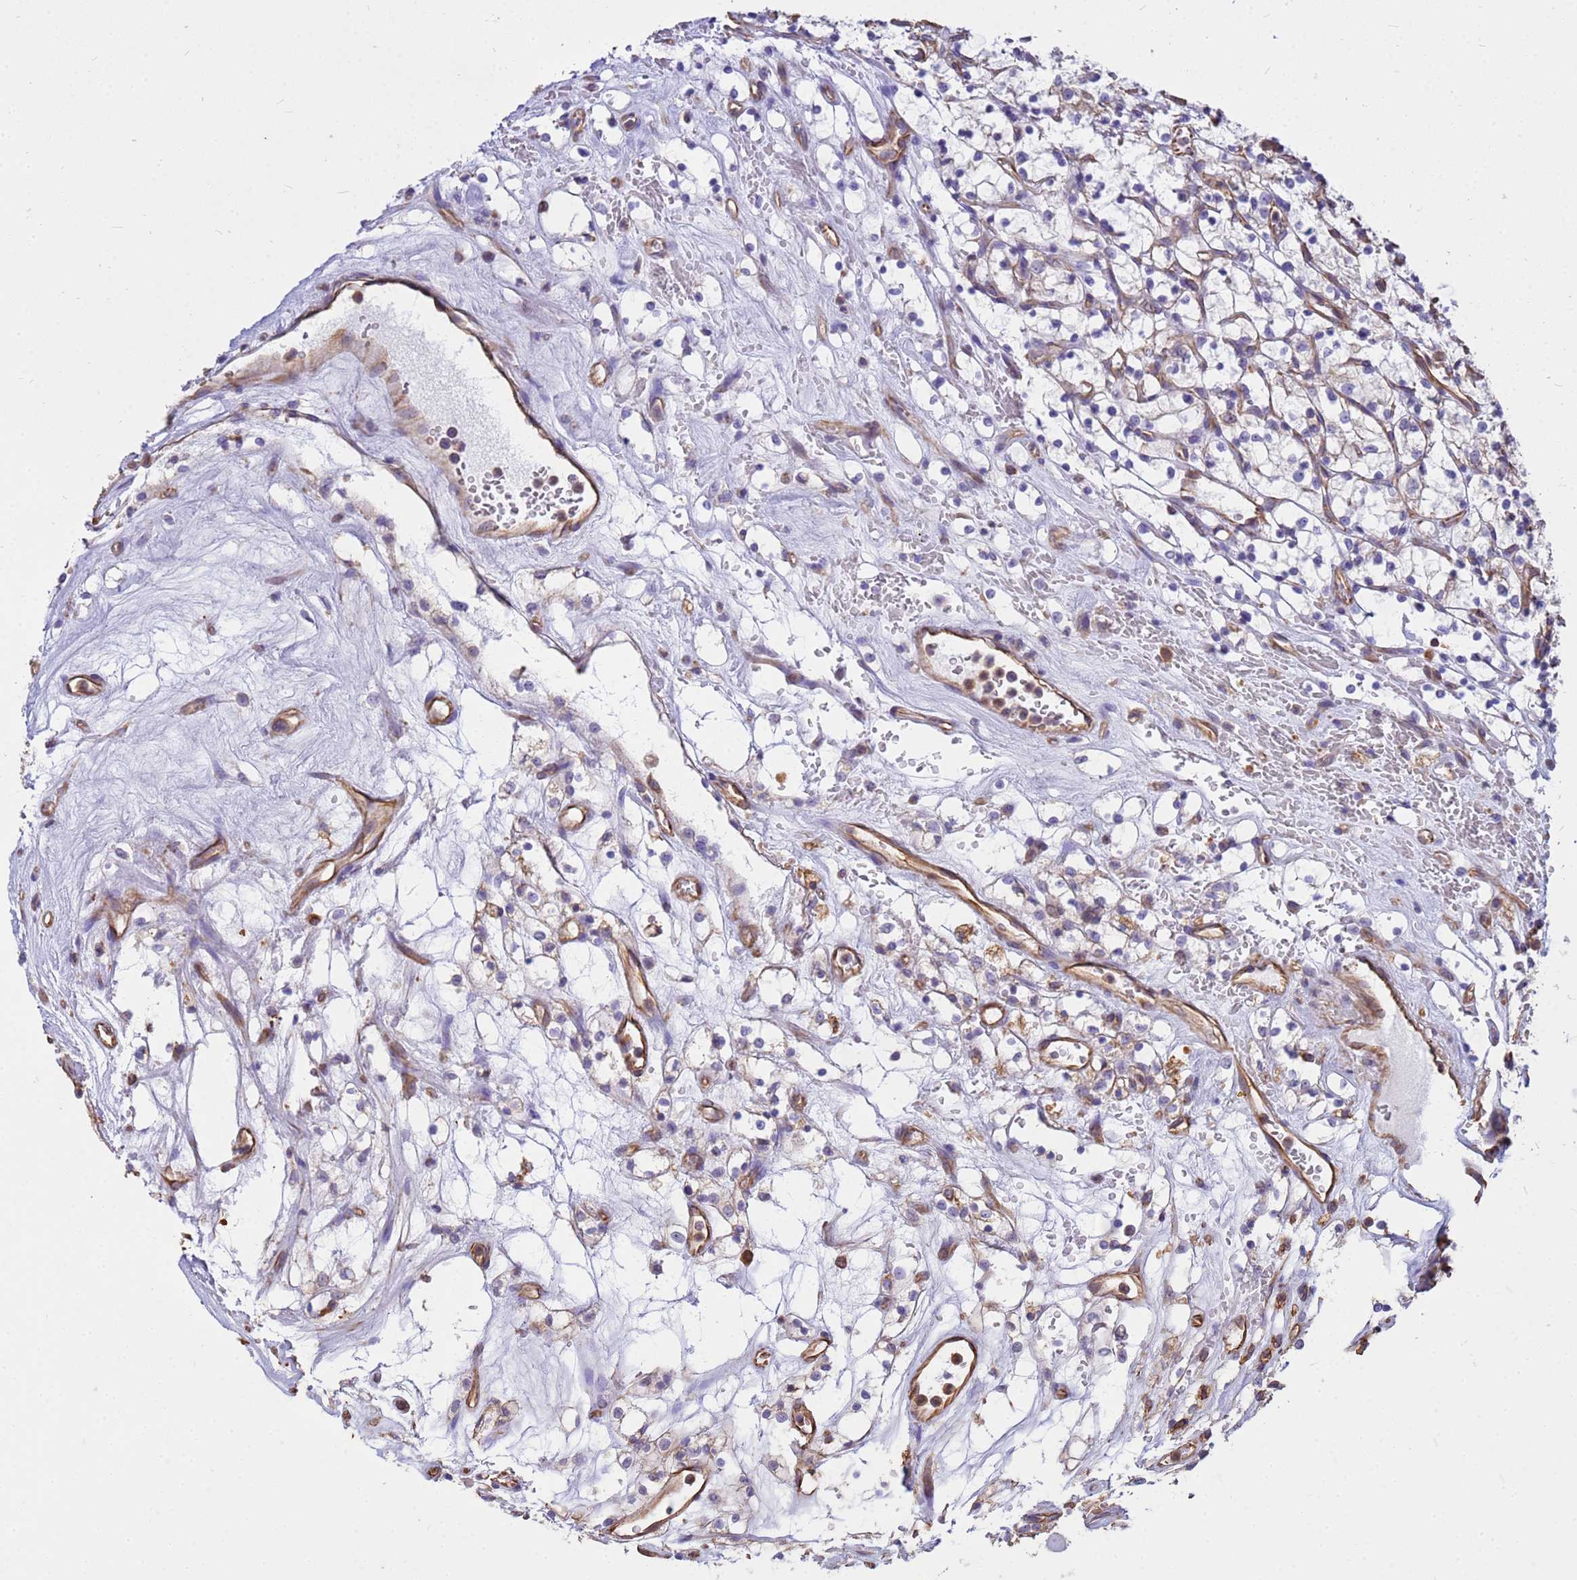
{"staining": {"intensity": "negative", "quantity": "none", "location": "none"}, "tissue": "renal cancer", "cell_type": "Tumor cells", "image_type": "cancer", "snomed": [{"axis": "morphology", "description": "Adenocarcinoma, NOS"}, {"axis": "topography", "description": "Kidney"}], "caption": "There is no significant expression in tumor cells of renal cancer (adenocarcinoma). (DAB IHC with hematoxylin counter stain).", "gene": "TCEAL3", "patient": {"sex": "female", "age": 69}}